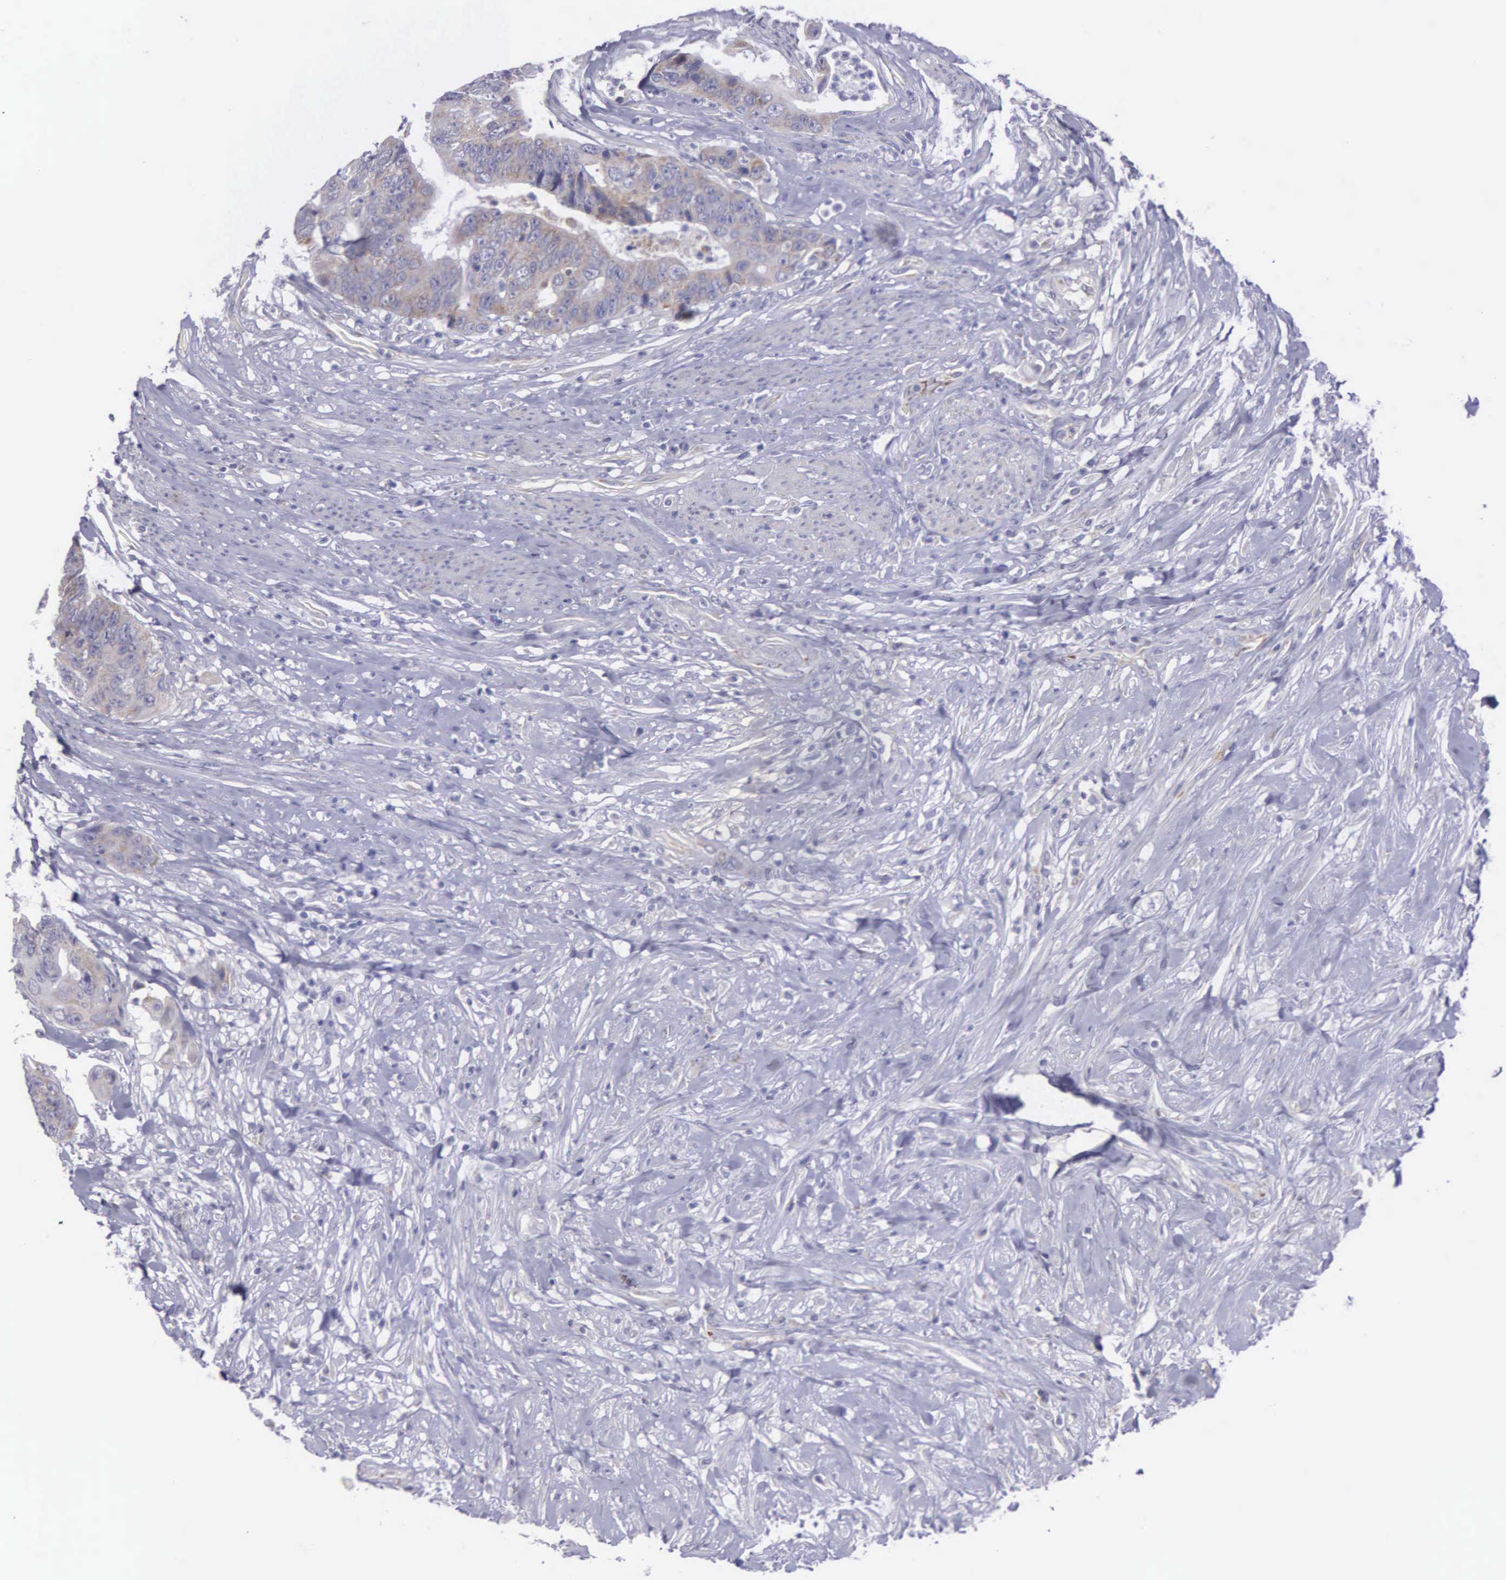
{"staining": {"intensity": "weak", "quantity": ">75%", "location": "cytoplasmic/membranous"}, "tissue": "colorectal cancer", "cell_type": "Tumor cells", "image_type": "cancer", "snomed": [{"axis": "morphology", "description": "Adenocarcinoma, NOS"}, {"axis": "topography", "description": "Rectum"}], "caption": "The image displays a brown stain indicating the presence of a protein in the cytoplasmic/membranous of tumor cells in colorectal cancer.", "gene": "SYNJ2BP", "patient": {"sex": "female", "age": 65}}